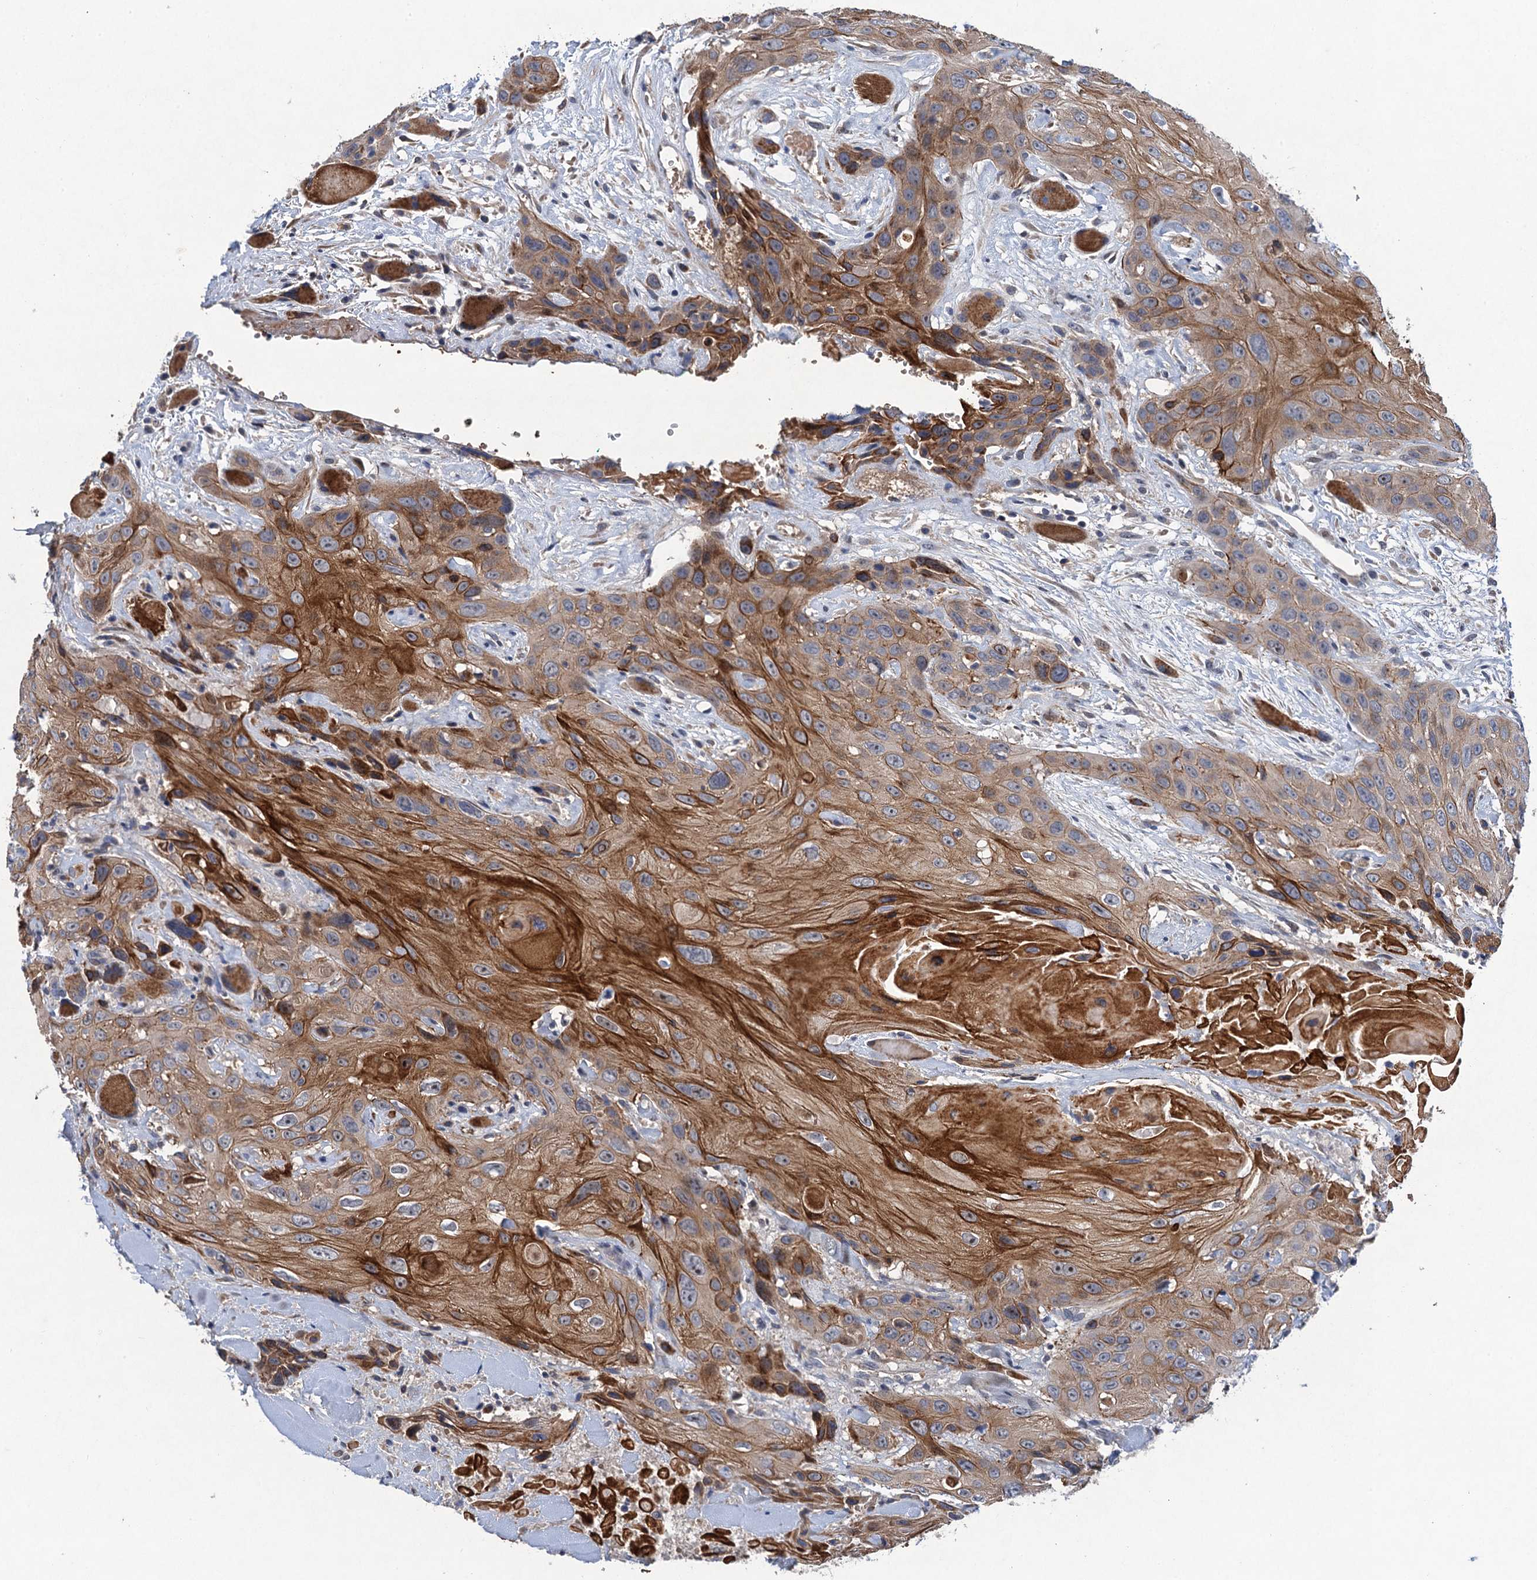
{"staining": {"intensity": "moderate", "quantity": ">75%", "location": "cytoplasmic/membranous"}, "tissue": "head and neck cancer", "cell_type": "Tumor cells", "image_type": "cancer", "snomed": [{"axis": "morphology", "description": "Squamous cell carcinoma, NOS"}, {"axis": "topography", "description": "Head-Neck"}], "caption": "Immunohistochemical staining of human head and neck cancer (squamous cell carcinoma) displays moderate cytoplasmic/membranous protein staining in about >75% of tumor cells.", "gene": "TRAF7", "patient": {"sex": "male", "age": 81}}